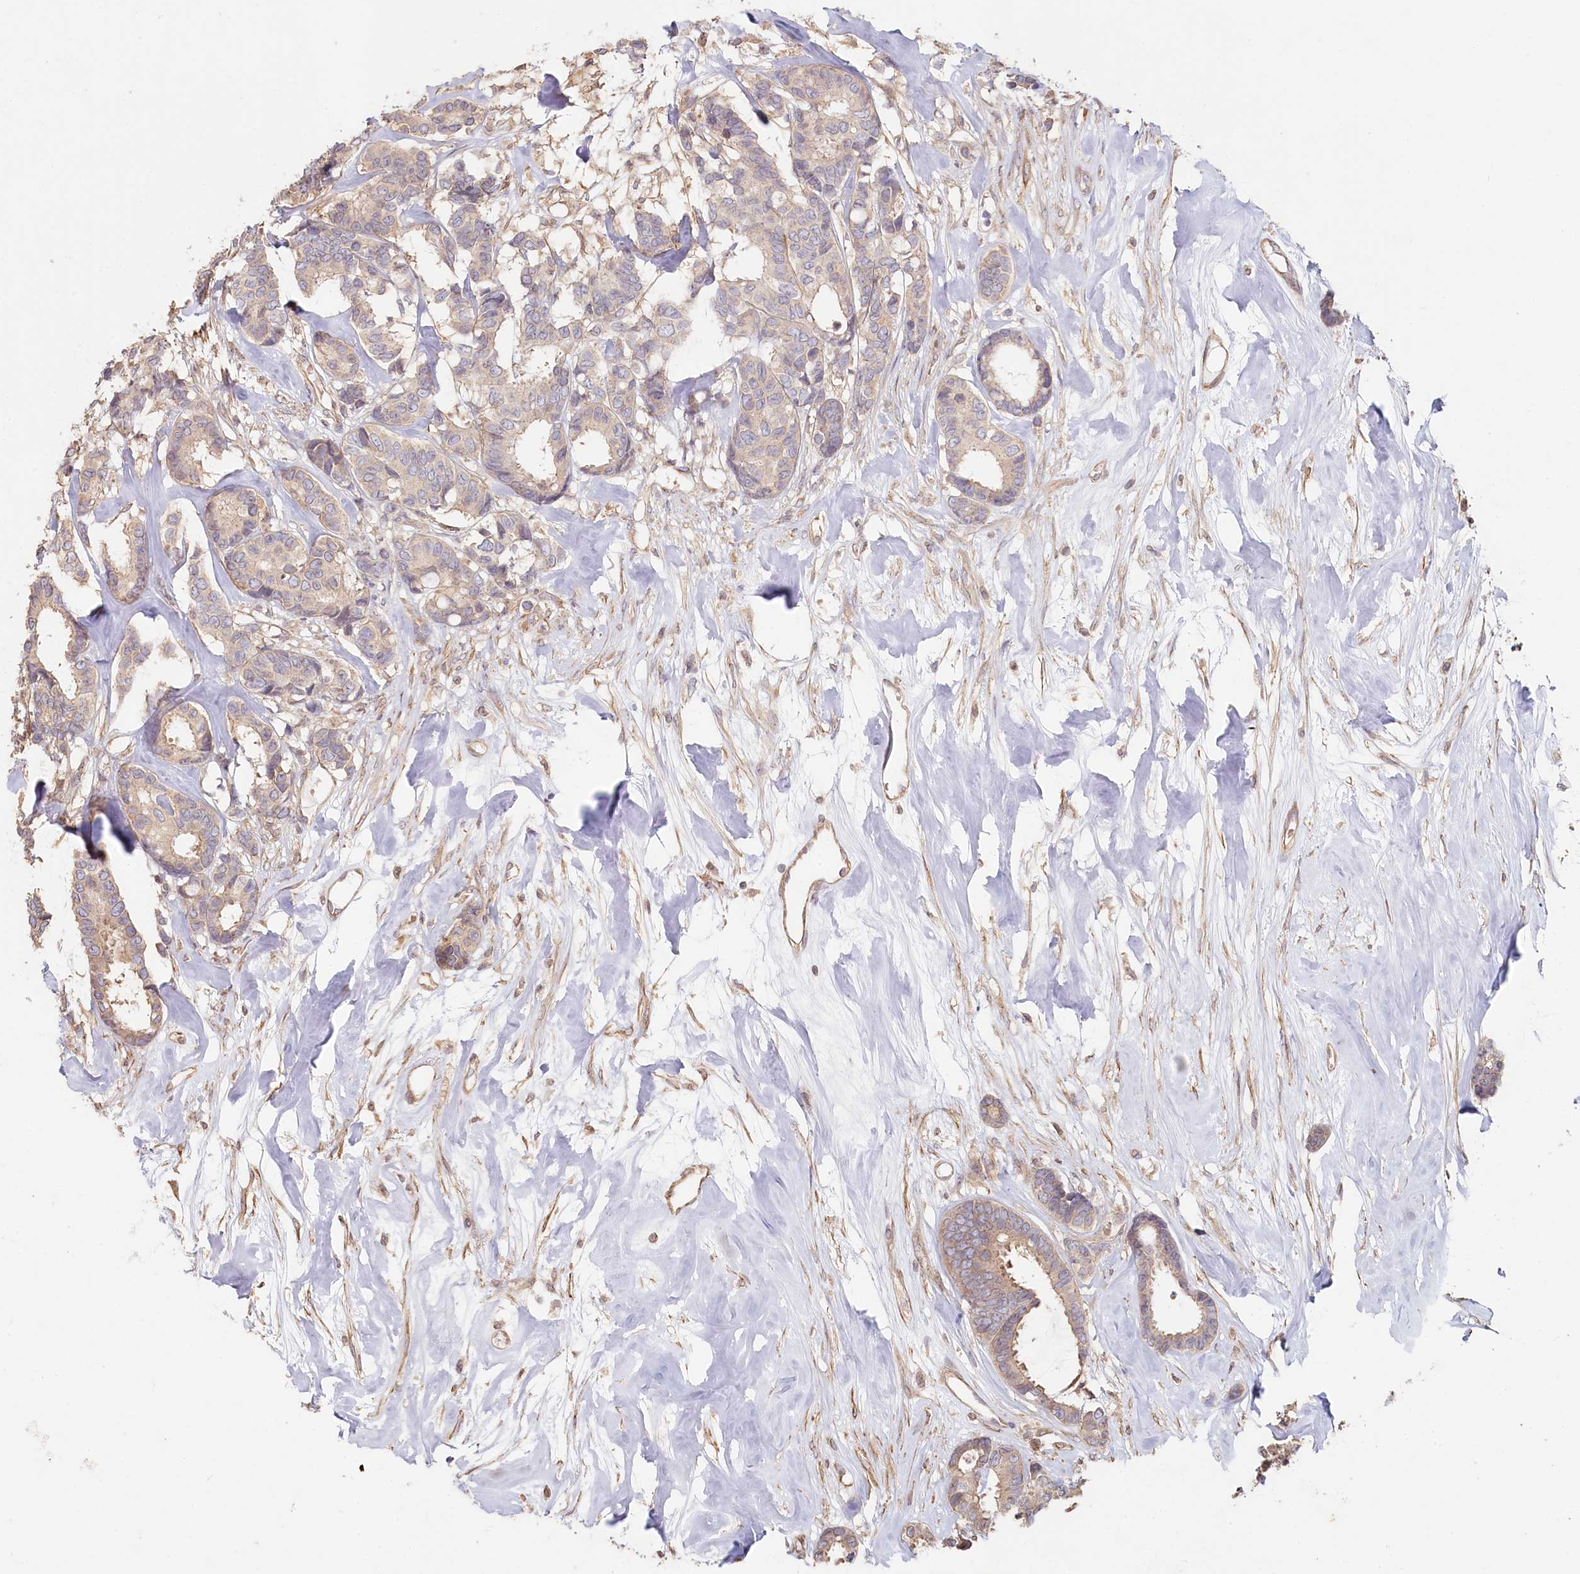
{"staining": {"intensity": "weak", "quantity": "<25%", "location": "cytoplasmic/membranous"}, "tissue": "breast cancer", "cell_type": "Tumor cells", "image_type": "cancer", "snomed": [{"axis": "morphology", "description": "Duct carcinoma"}, {"axis": "topography", "description": "Breast"}], "caption": "Tumor cells are negative for protein expression in human breast infiltrating ductal carcinoma.", "gene": "TCHP", "patient": {"sex": "female", "age": 87}}